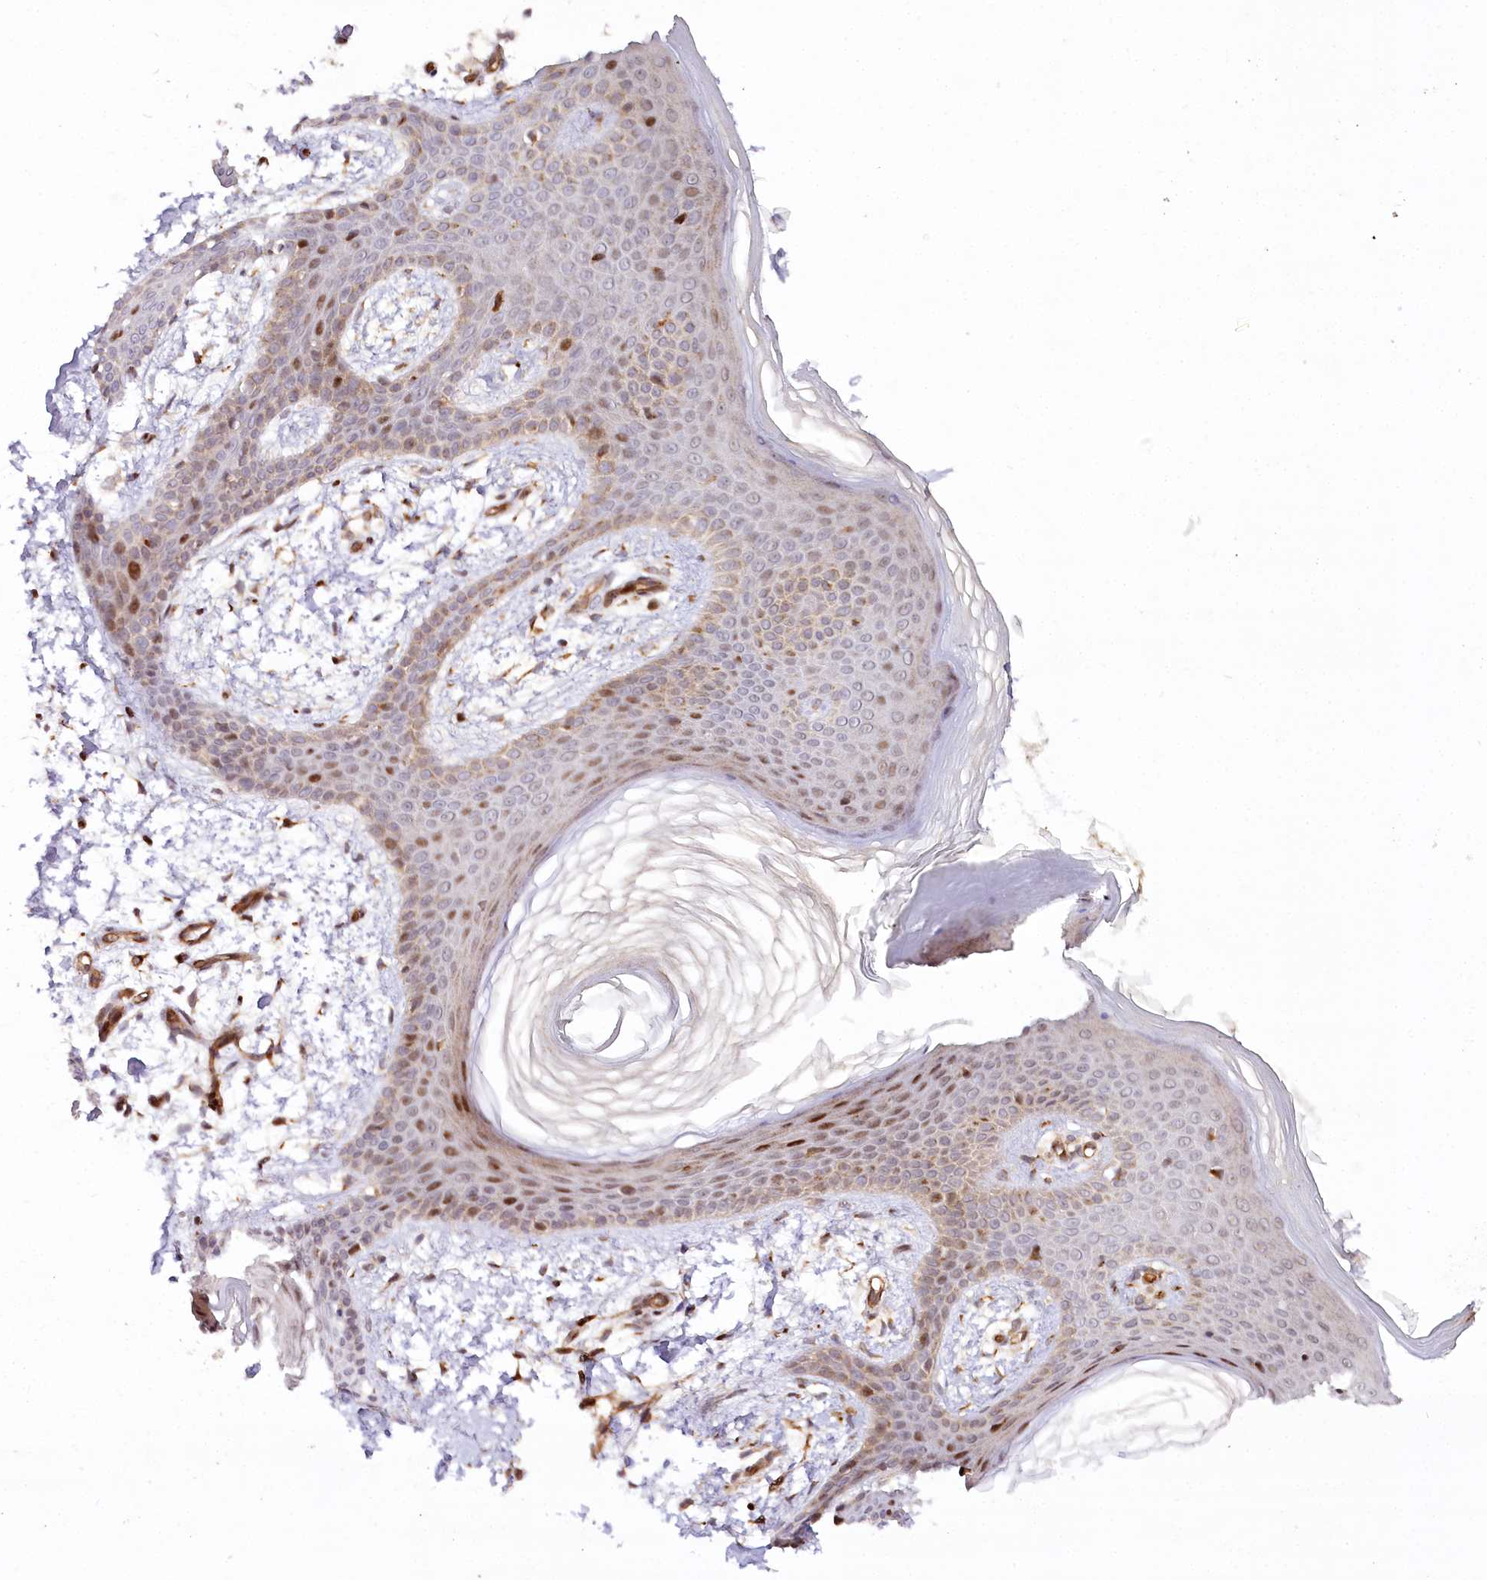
{"staining": {"intensity": "moderate", "quantity": "25%-75%", "location": "cytoplasmic/membranous,nuclear"}, "tissue": "skin", "cell_type": "Fibroblasts", "image_type": "normal", "snomed": [{"axis": "morphology", "description": "Normal tissue, NOS"}, {"axis": "topography", "description": "Skin"}], "caption": "Immunohistochemistry (IHC) micrograph of benign skin: skin stained using IHC shows medium levels of moderate protein expression localized specifically in the cytoplasmic/membranous,nuclear of fibroblasts, appearing as a cytoplasmic/membranous,nuclear brown color.", "gene": "COPG1", "patient": {"sex": "male", "age": 36}}